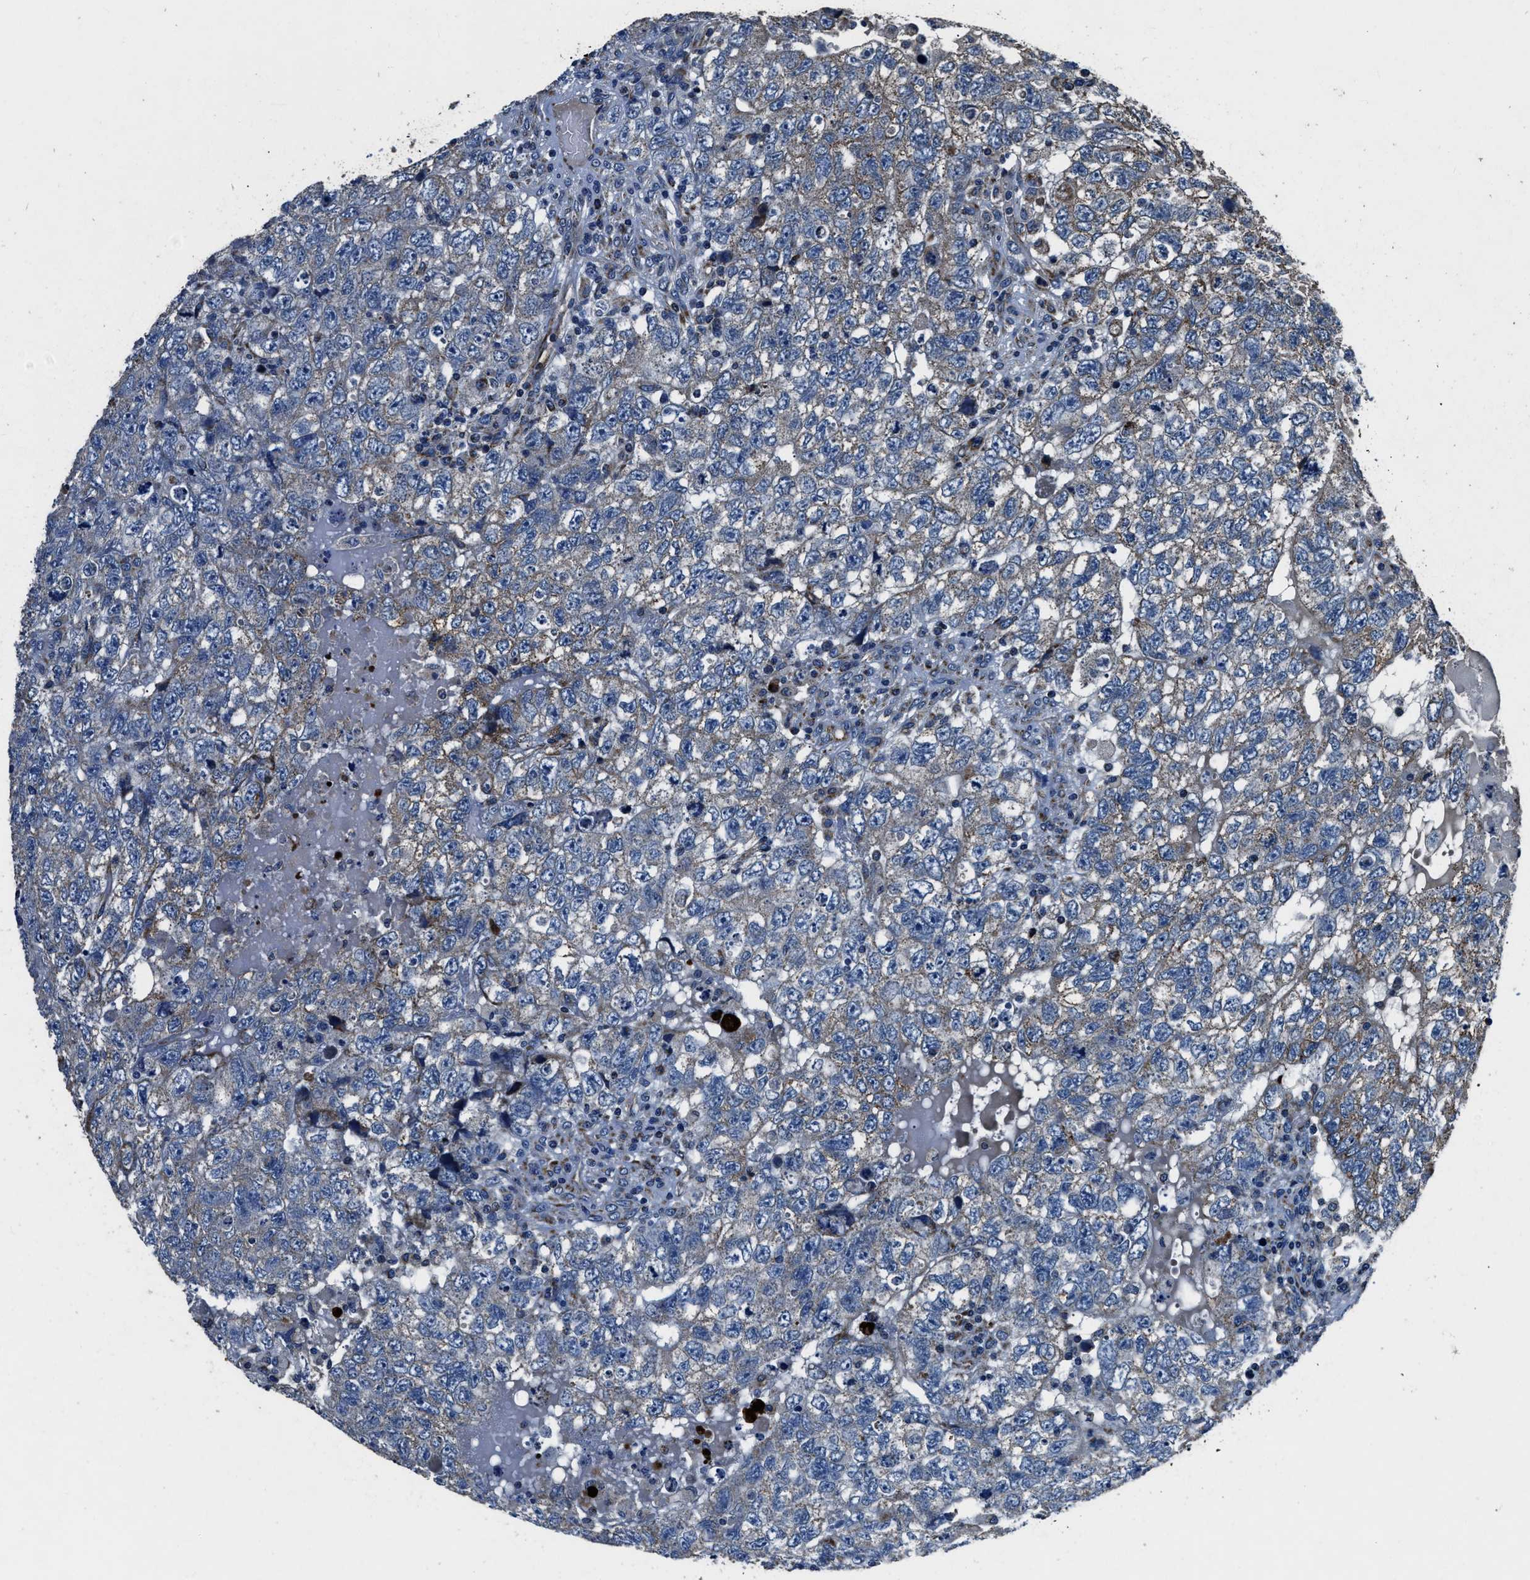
{"staining": {"intensity": "negative", "quantity": "none", "location": "none"}, "tissue": "testis cancer", "cell_type": "Tumor cells", "image_type": "cancer", "snomed": [{"axis": "morphology", "description": "Carcinoma, Embryonal, NOS"}, {"axis": "topography", "description": "Testis"}], "caption": "This is an immunohistochemistry (IHC) image of human testis cancer (embryonal carcinoma). There is no staining in tumor cells.", "gene": "OGDH", "patient": {"sex": "male", "age": 36}}